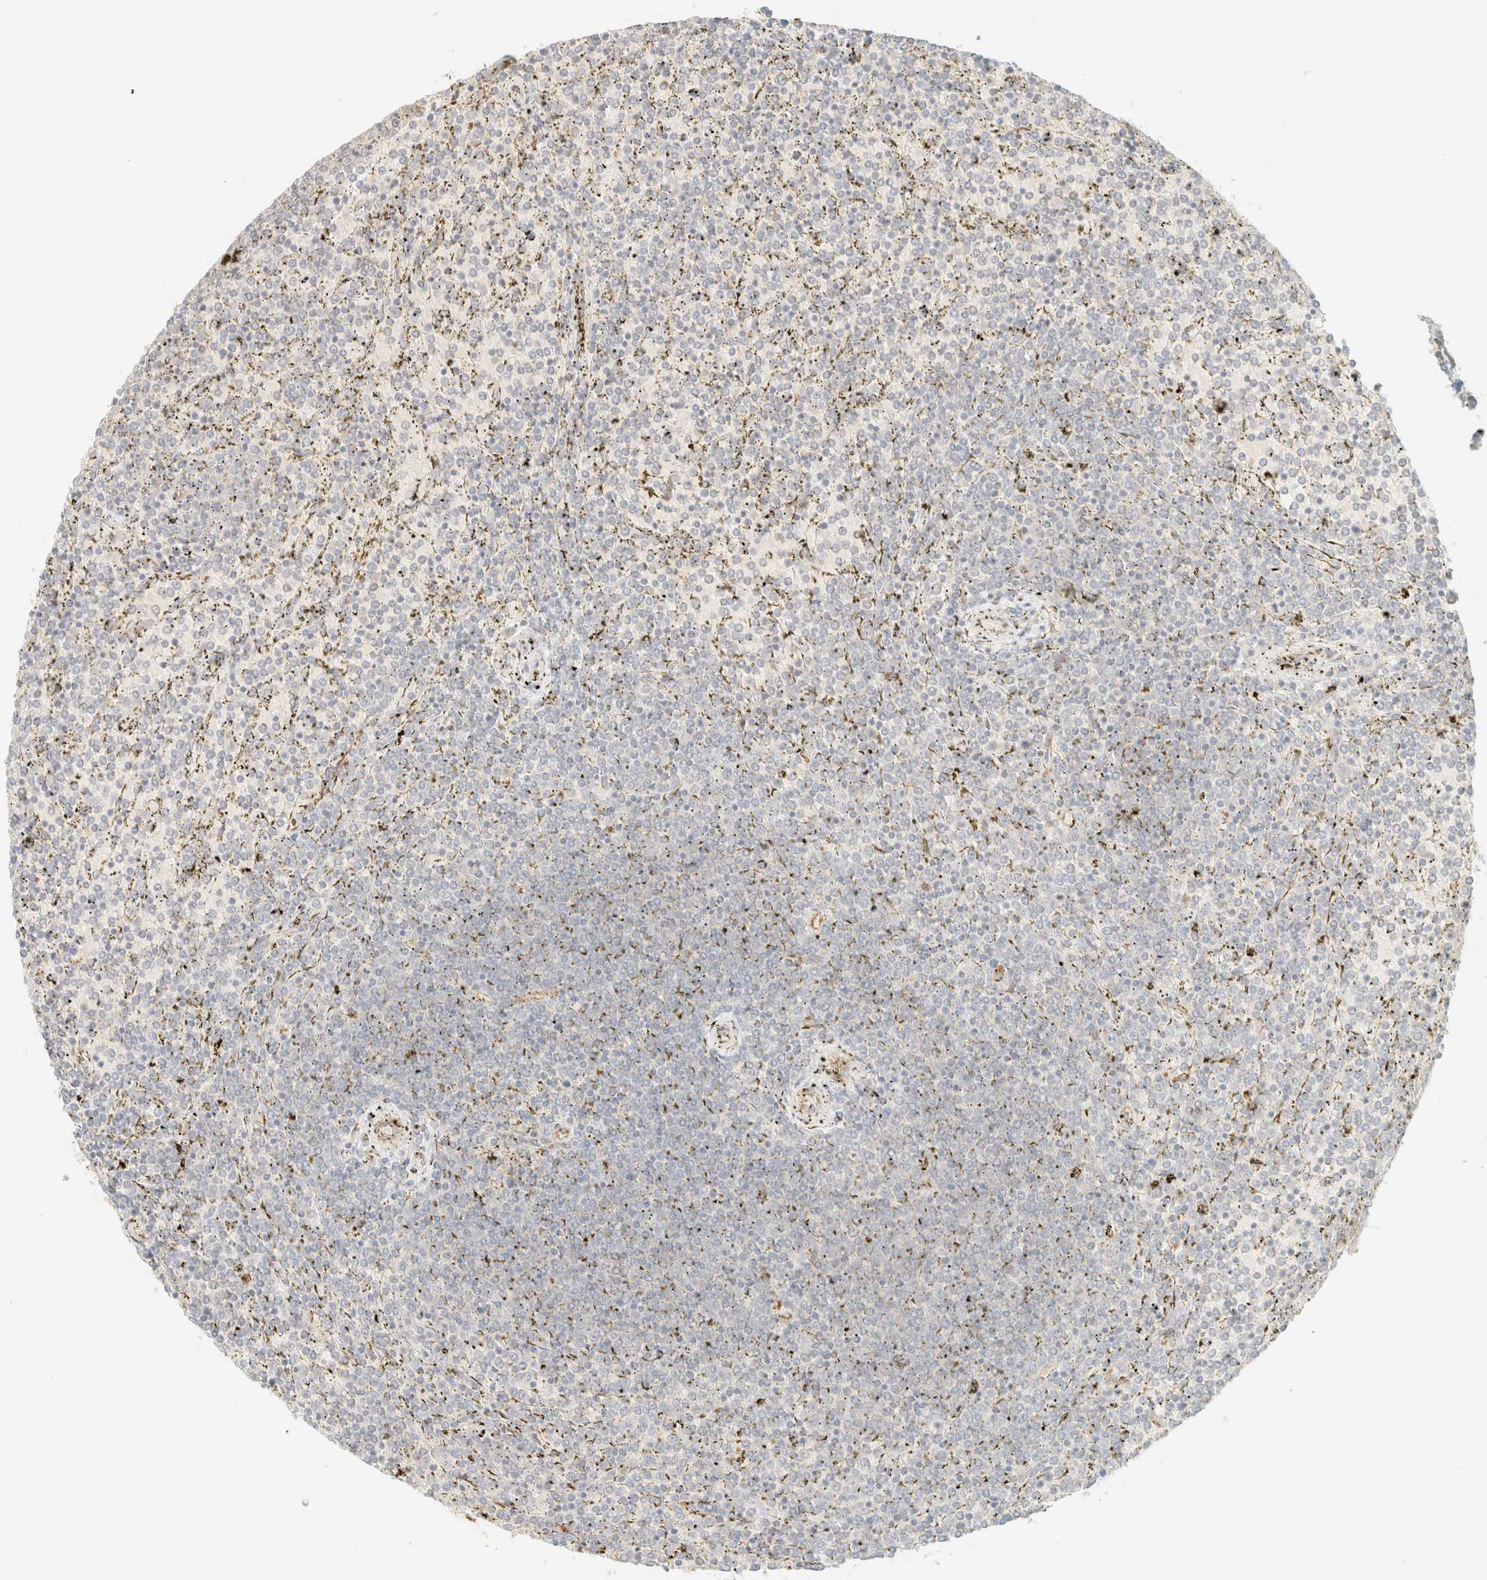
{"staining": {"intensity": "negative", "quantity": "none", "location": "none"}, "tissue": "lymphoma", "cell_type": "Tumor cells", "image_type": "cancer", "snomed": [{"axis": "morphology", "description": "Malignant lymphoma, non-Hodgkin's type, Low grade"}, {"axis": "topography", "description": "Spleen"}], "caption": "IHC histopathology image of human malignant lymphoma, non-Hodgkin's type (low-grade) stained for a protein (brown), which shows no staining in tumor cells.", "gene": "SPARCL1", "patient": {"sex": "female", "age": 77}}